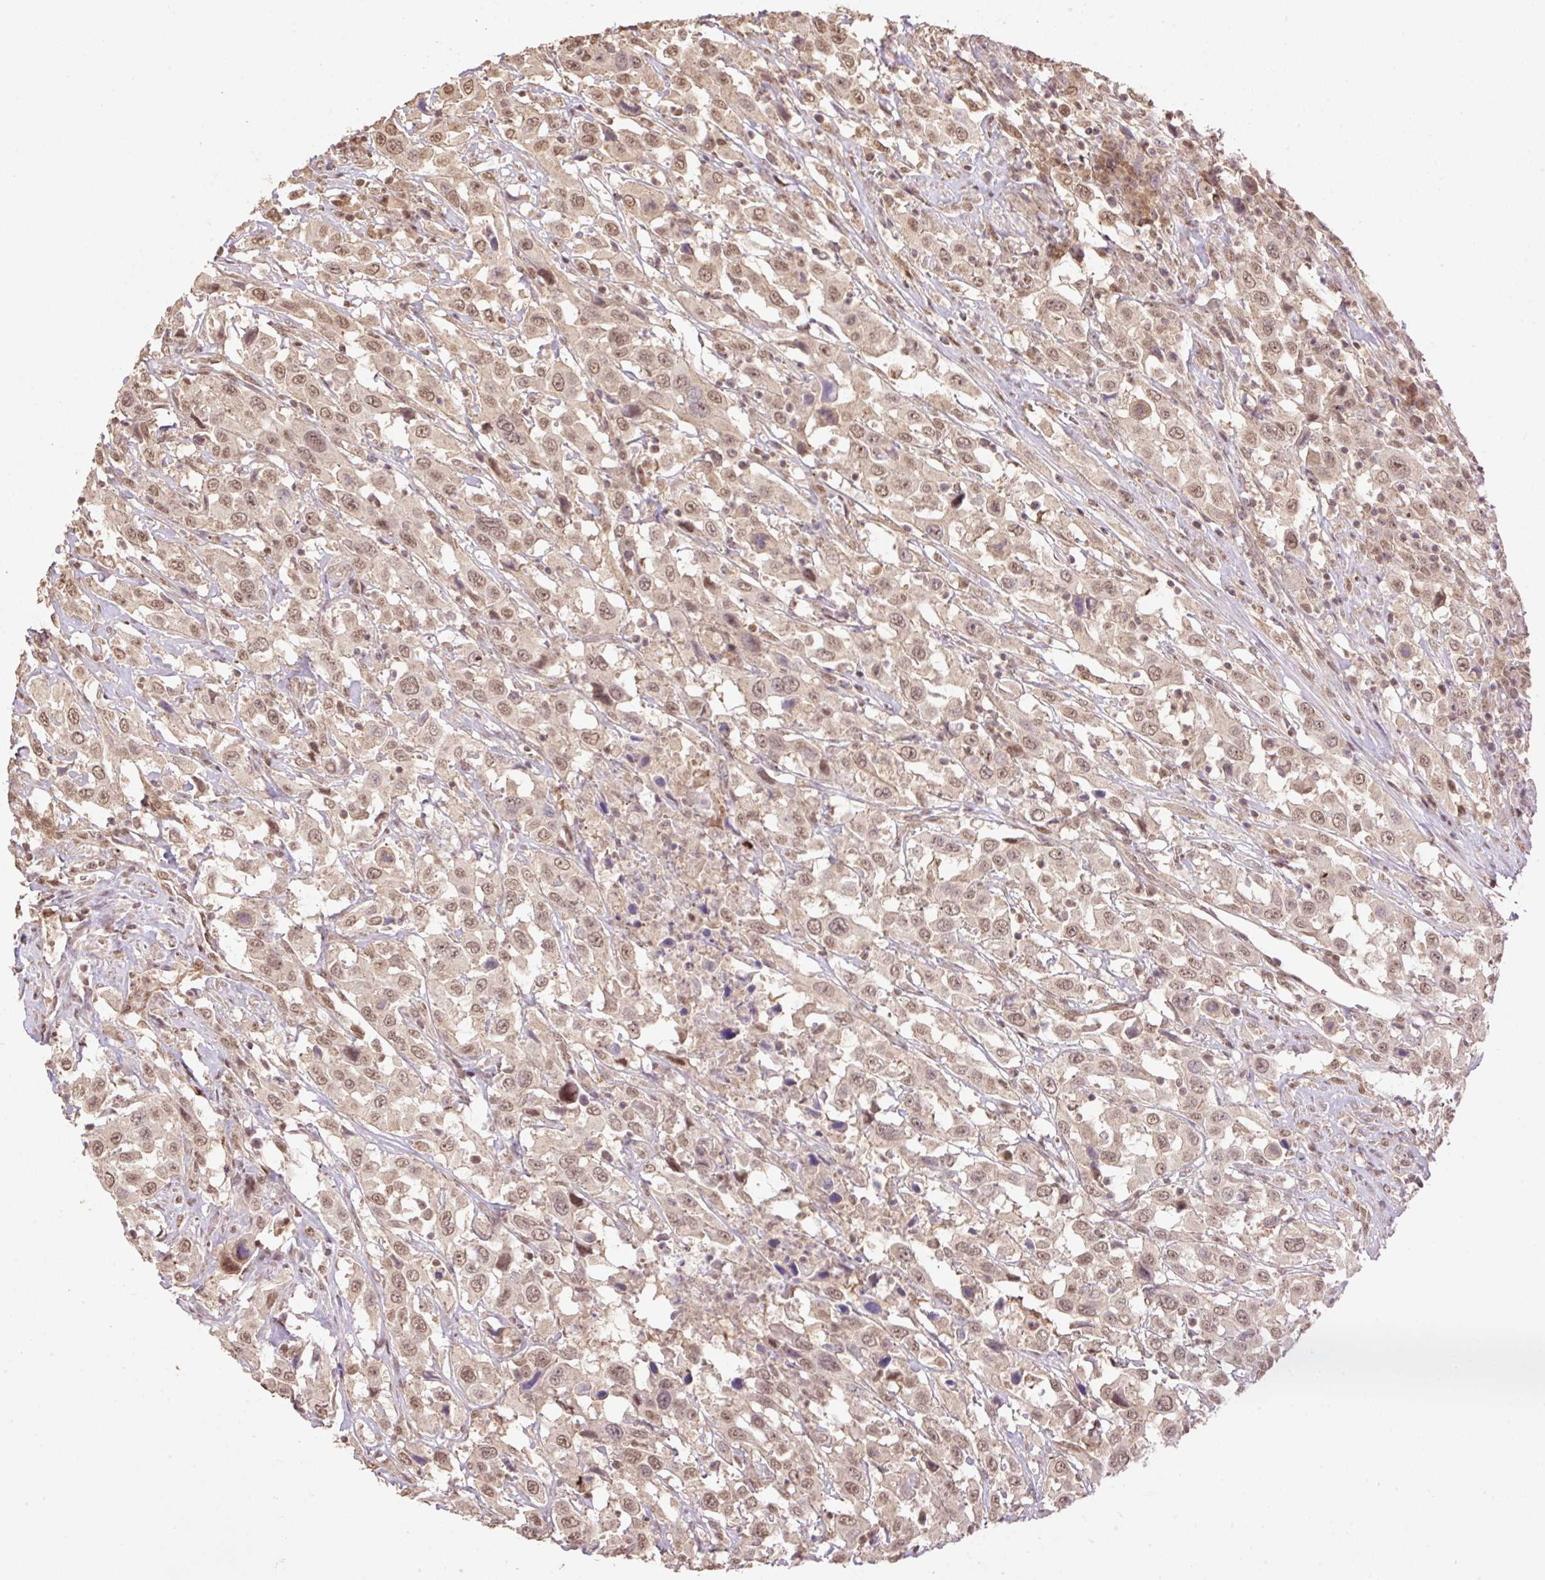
{"staining": {"intensity": "moderate", "quantity": ">75%", "location": "nuclear"}, "tissue": "urothelial cancer", "cell_type": "Tumor cells", "image_type": "cancer", "snomed": [{"axis": "morphology", "description": "Urothelial carcinoma, High grade"}, {"axis": "topography", "description": "Urinary bladder"}], "caption": "An IHC histopathology image of tumor tissue is shown. Protein staining in brown highlights moderate nuclear positivity in urothelial carcinoma (high-grade) within tumor cells. (Brightfield microscopy of DAB IHC at high magnification).", "gene": "VPS25", "patient": {"sex": "male", "age": 61}}